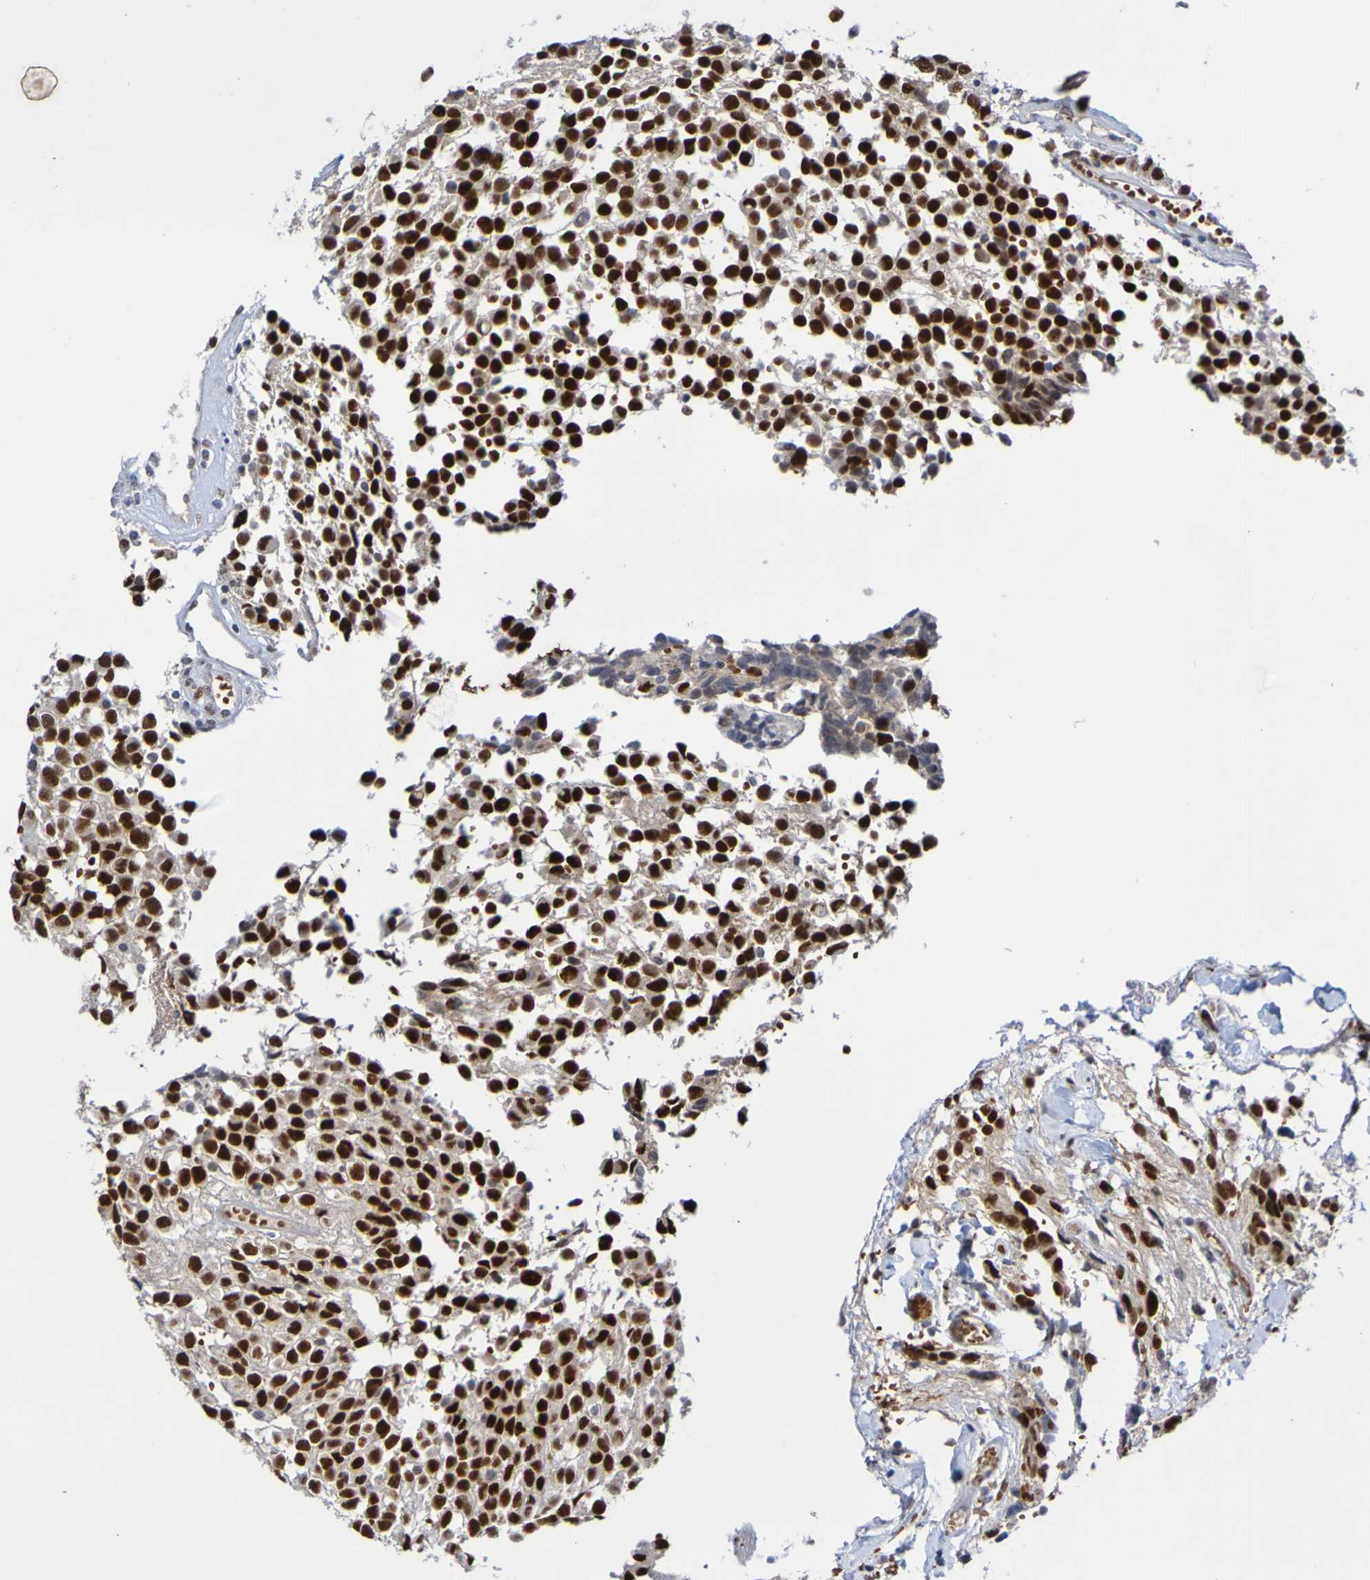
{"staining": {"intensity": "strong", "quantity": ">75%", "location": "nuclear"}, "tissue": "glioma", "cell_type": "Tumor cells", "image_type": "cancer", "snomed": [{"axis": "morphology", "description": "Glioma, malignant, High grade"}, {"axis": "topography", "description": "Brain"}], "caption": "The photomicrograph reveals immunohistochemical staining of malignant high-grade glioma. There is strong nuclear expression is present in about >75% of tumor cells.", "gene": "PCGF1", "patient": {"sex": "male", "age": 32}}